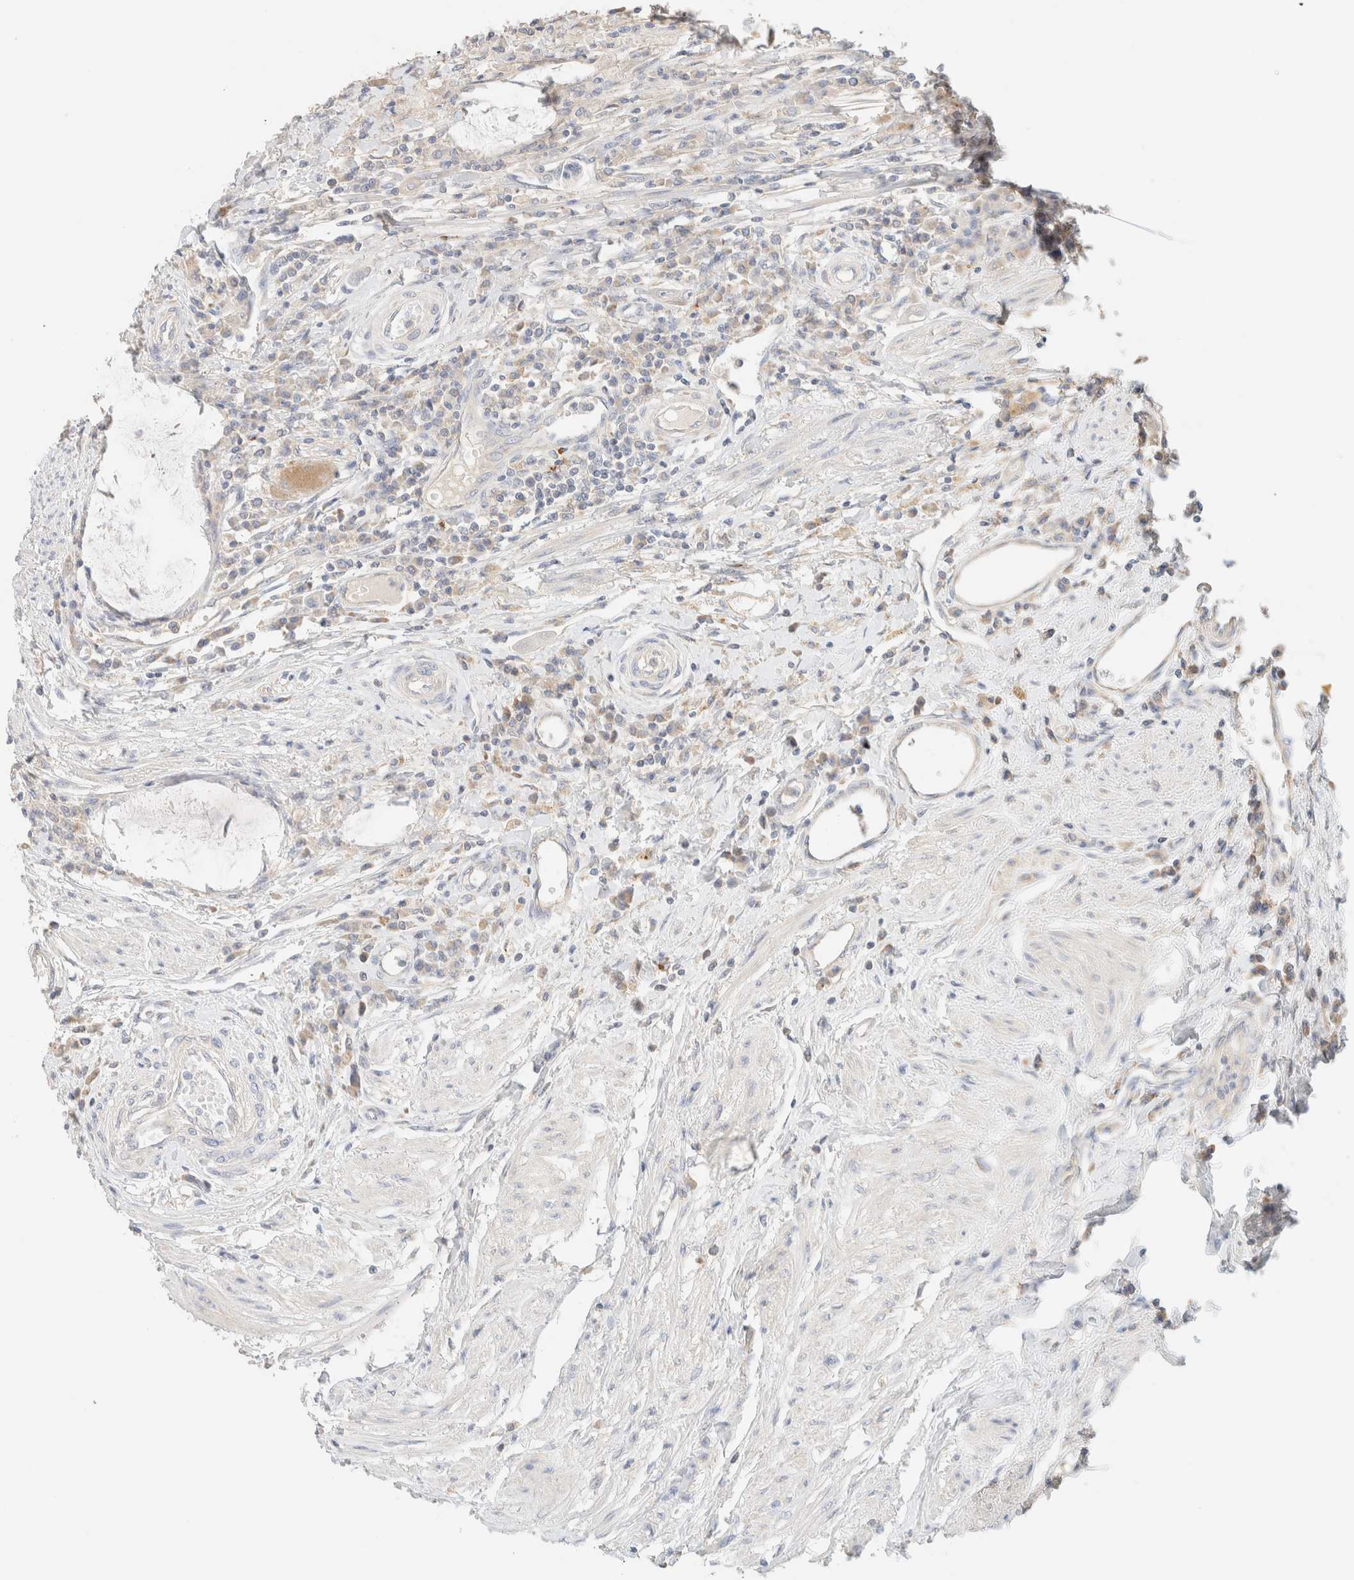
{"staining": {"intensity": "negative", "quantity": "none", "location": "none"}, "tissue": "colorectal cancer", "cell_type": "Tumor cells", "image_type": "cancer", "snomed": [{"axis": "morphology", "description": "Adenoma, NOS"}, {"axis": "morphology", "description": "Adenocarcinoma, NOS"}, {"axis": "topography", "description": "Colon"}], "caption": "IHC histopathology image of human adenoma (colorectal) stained for a protein (brown), which shows no positivity in tumor cells.", "gene": "SARM1", "patient": {"sex": "male", "age": 79}}